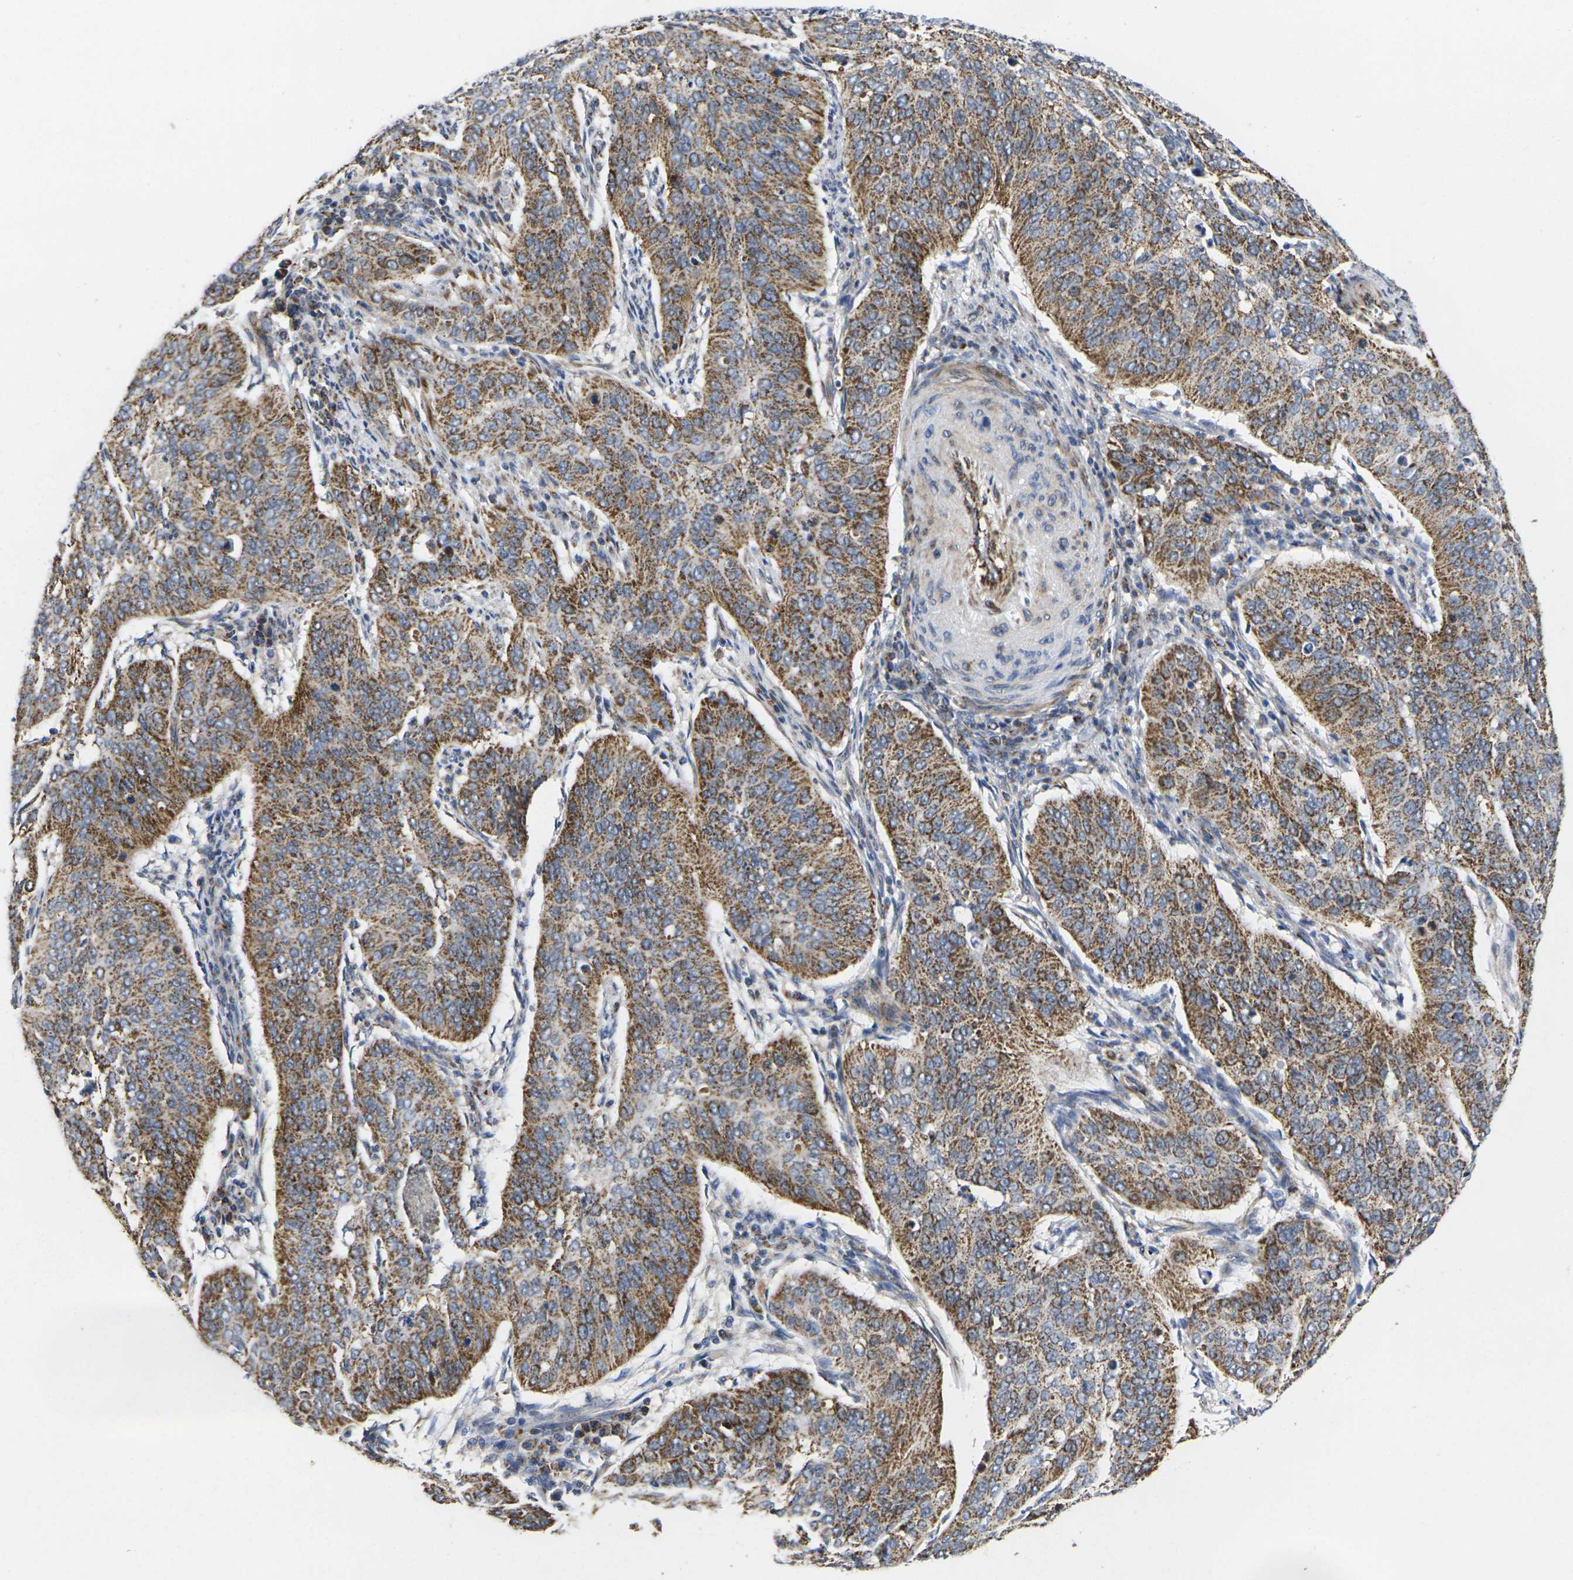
{"staining": {"intensity": "strong", "quantity": ">75%", "location": "cytoplasmic/membranous"}, "tissue": "cervical cancer", "cell_type": "Tumor cells", "image_type": "cancer", "snomed": [{"axis": "morphology", "description": "Normal tissue, NOS"}, {"axis": "morphology", "description": "Squamous cell carcinoma, NOS"}, {"axis": "topography", "description": "Cervix"}], "caption": "High-power microscopy captured an immunohistochemistry (IHC) photomicrograph of cervical squamous cell carcinoma, revealing strong cytoplasmic/membranous staining in about >75% of tumor cells. (DAB (3,3'-diaminobenzidine) IHC with brightfield microscopy, high magnification).", "gene": "P2RY11", "patient": {"sex": "female", "age": 39}}